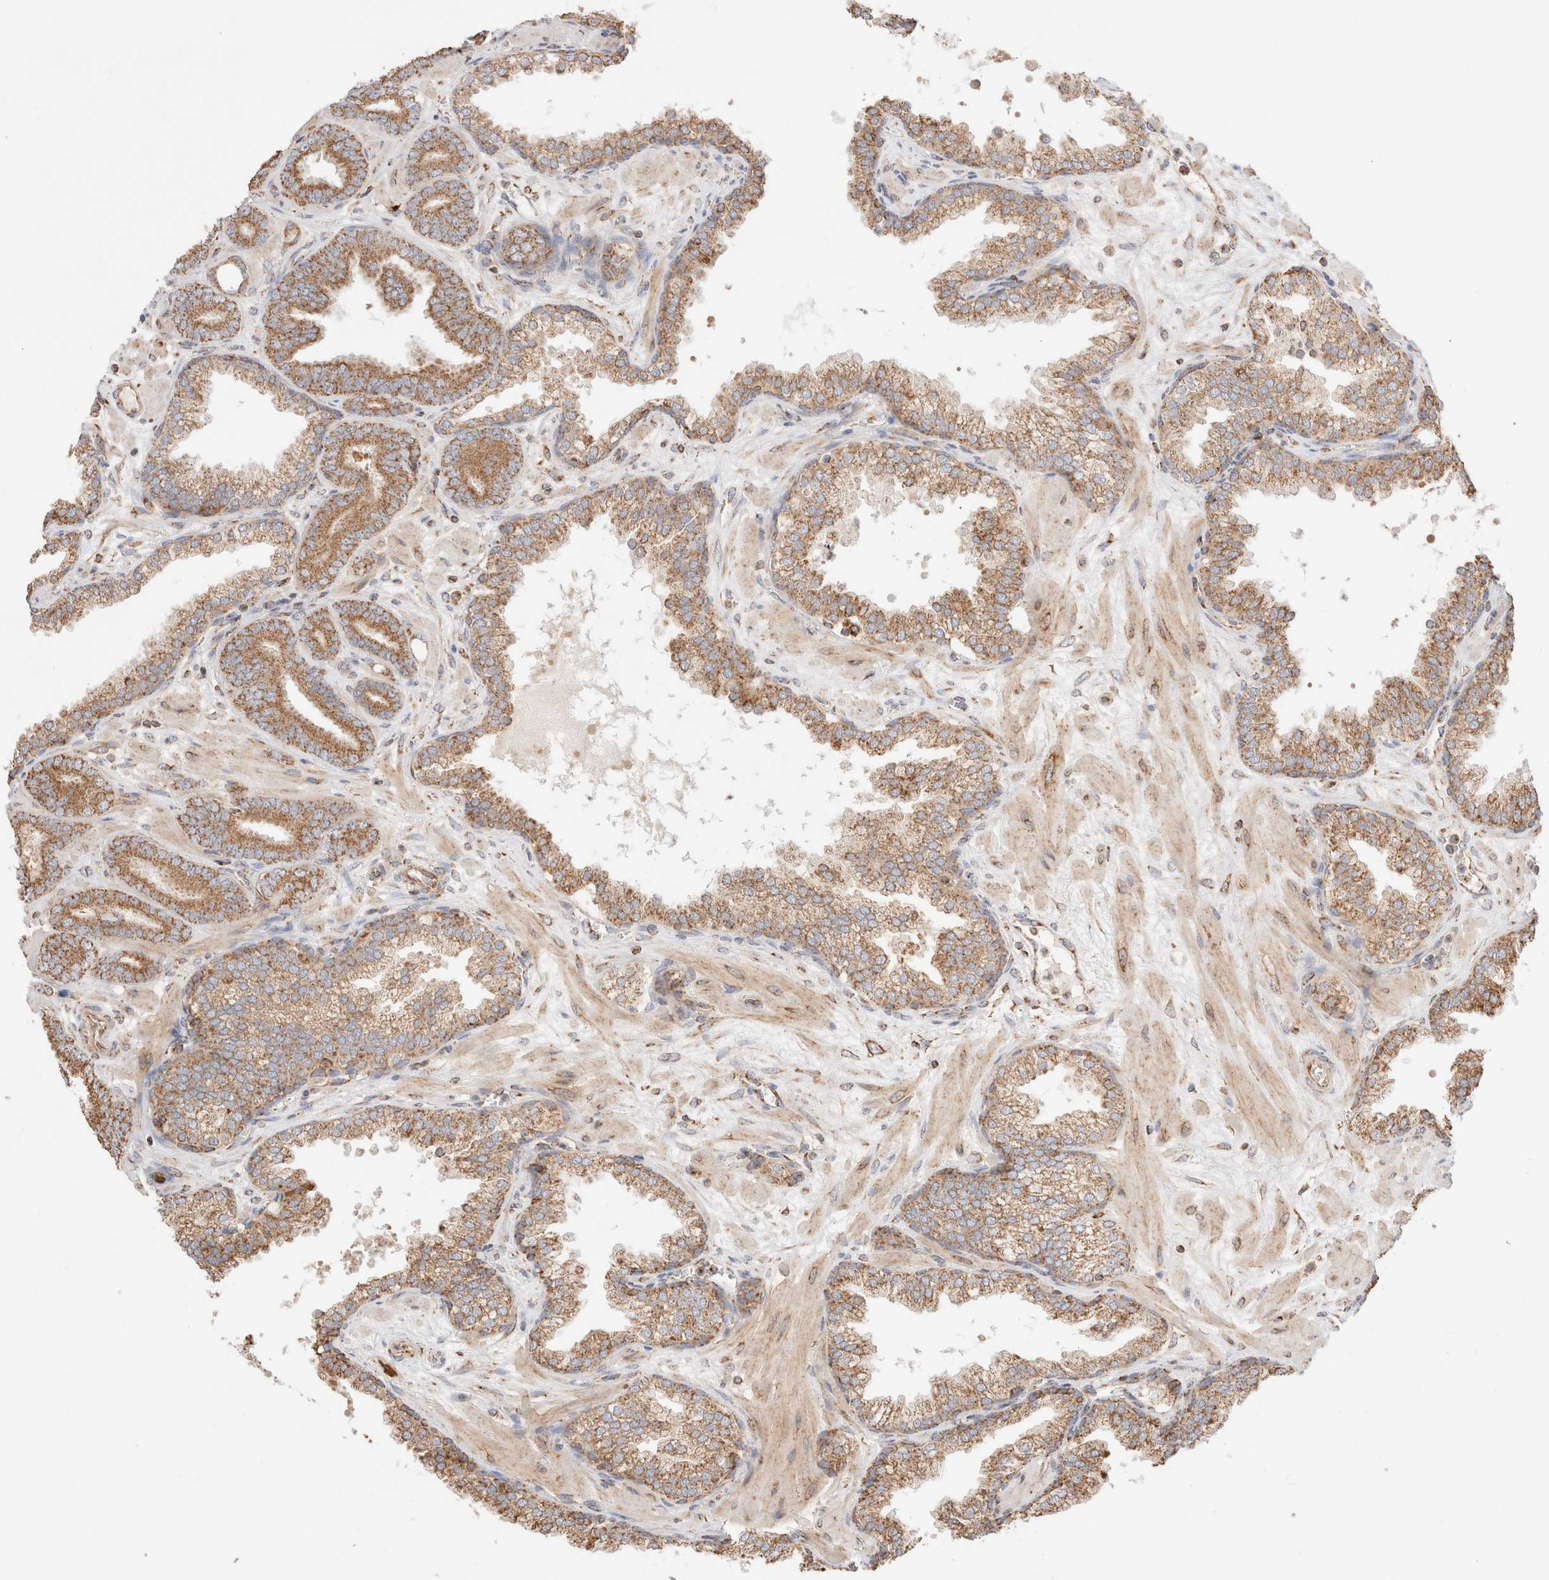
{"staining": {"intensity": "moderate", "quantity": ">75%", "location": "cytoplasmic/membranous"}, "tissue": "prostate cancer", "cell_type": "Tumor cells", "image_type": "cancer", "snomed": [{"axis": "morphology", "description": "Adenocarcinoma, Low grade"}, {"axis": "topography", "description": "Prostate"}], "caption": "Immunohistochemistry staining of low-grade adenocarcinoma (prostate), which demonstrates medium levels of moderate cytoplasmic/membranous staining in approximately >75% of tumor cells indicating moderate cytoplasmic/membranous protein positivity. The staining was performed using DAB (brown) for protein detection and nuclei were counterstained in hematoxylin (blue).", "gene": "TMPPE", "patient": {"sex": "male", "age": 62}}